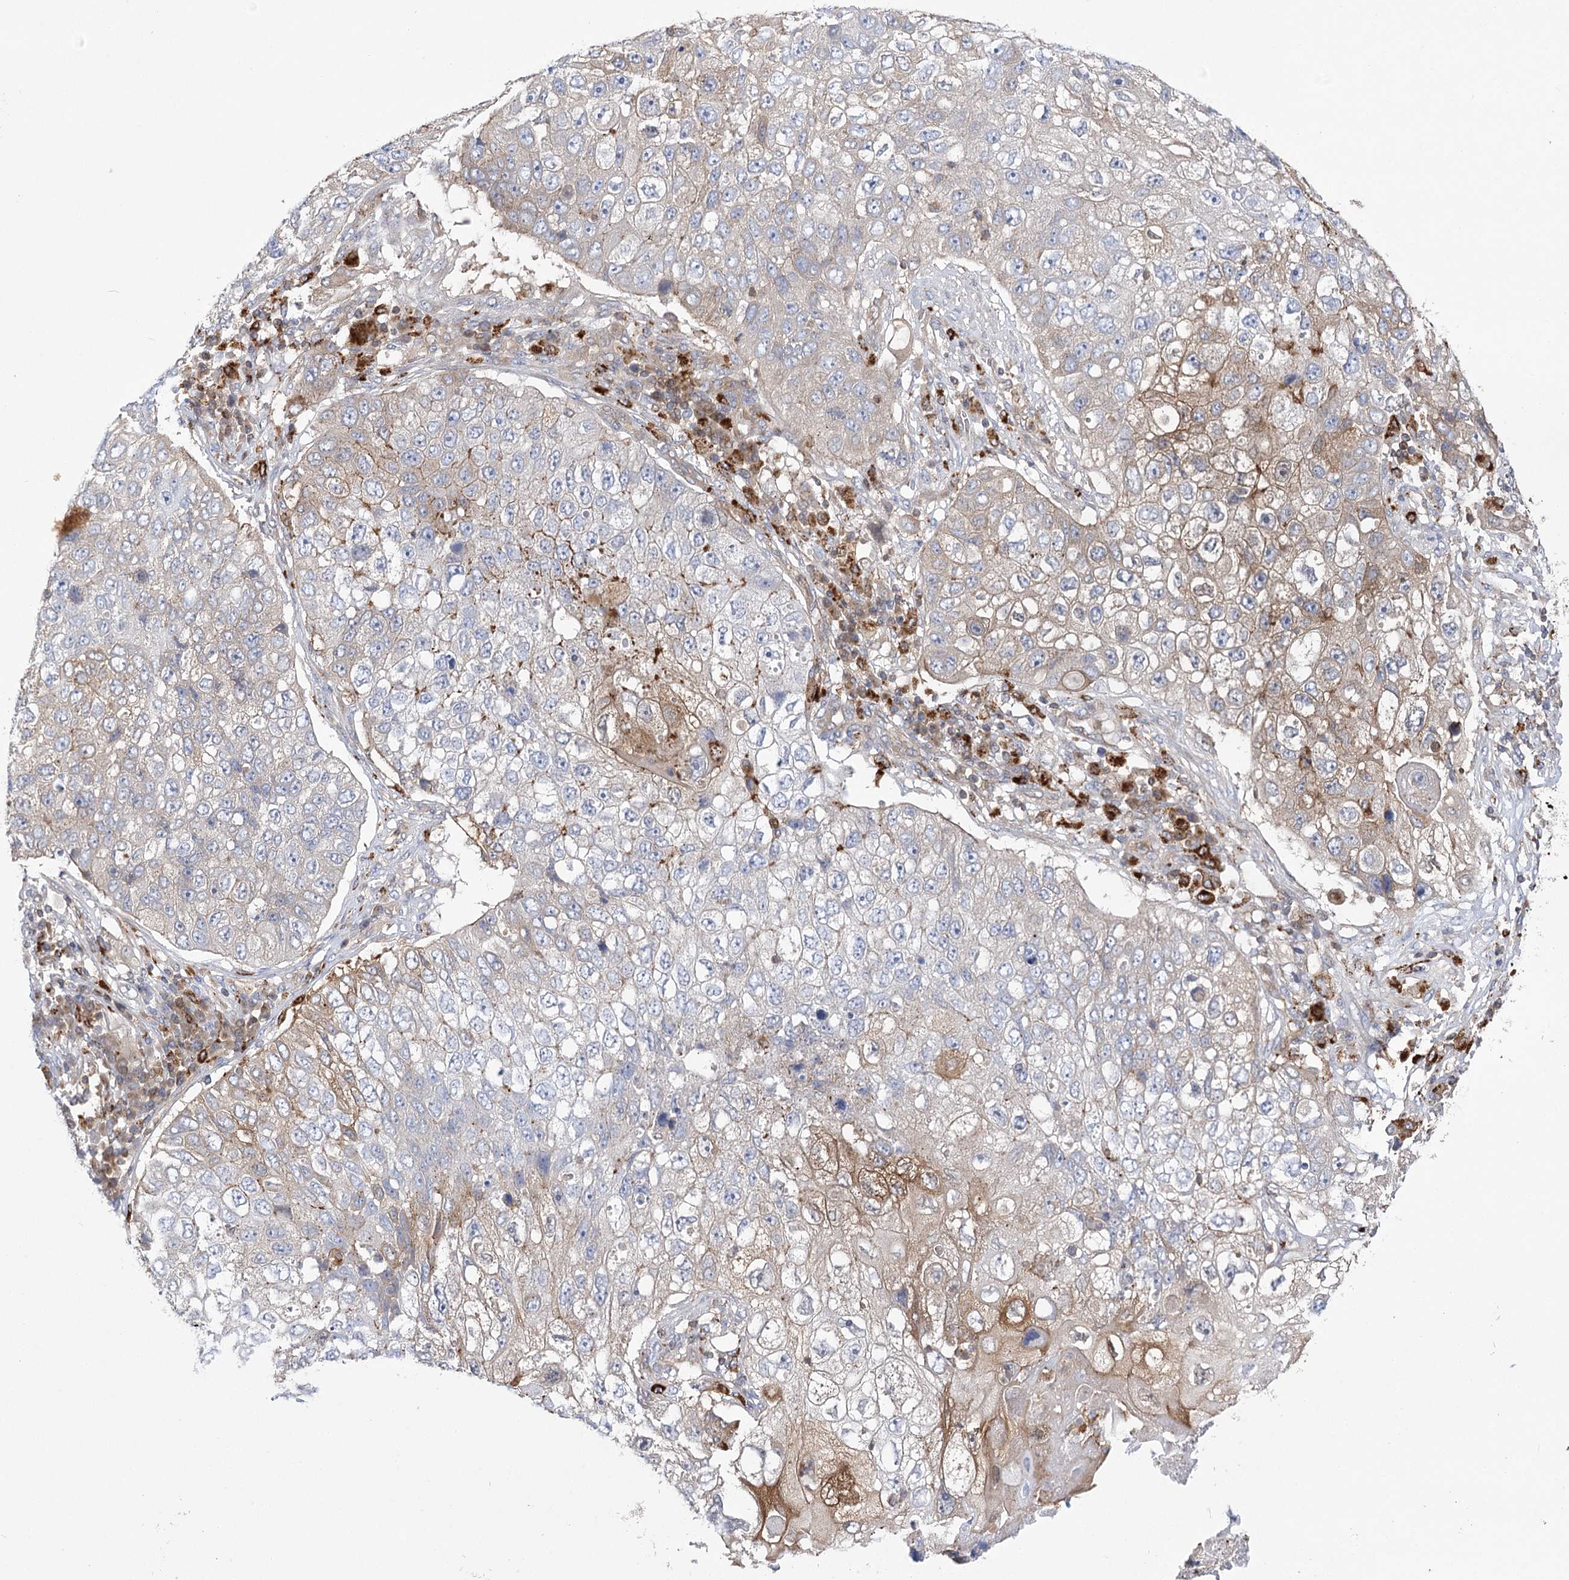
{"staining": {"intensity": "moderate", "quantity": "<25%", "location": "cytoplasmic/membranous"}, "tissue": "lung cancer", "cell_type": "Tumor cells", "image_type": "cancer", "snomed": [{"axis": "morphology", "description": "Squamous cell carcinoma, NOS"}, {"axis": "topography", "description": "Lung"}], "caption": "Immunohistochemistry photomicrograph of neoplastic tissue: human lung cancer stained using immunohistochemistry (IHC) shows low levels of moderate protein expression localized specifically in the cytoplasmic/membranous of tumor cells, appearing as a cytoplasmic/membranous brown color.", "gene": "VPS37B", "patient": {"sex": "male", "age": 61}}